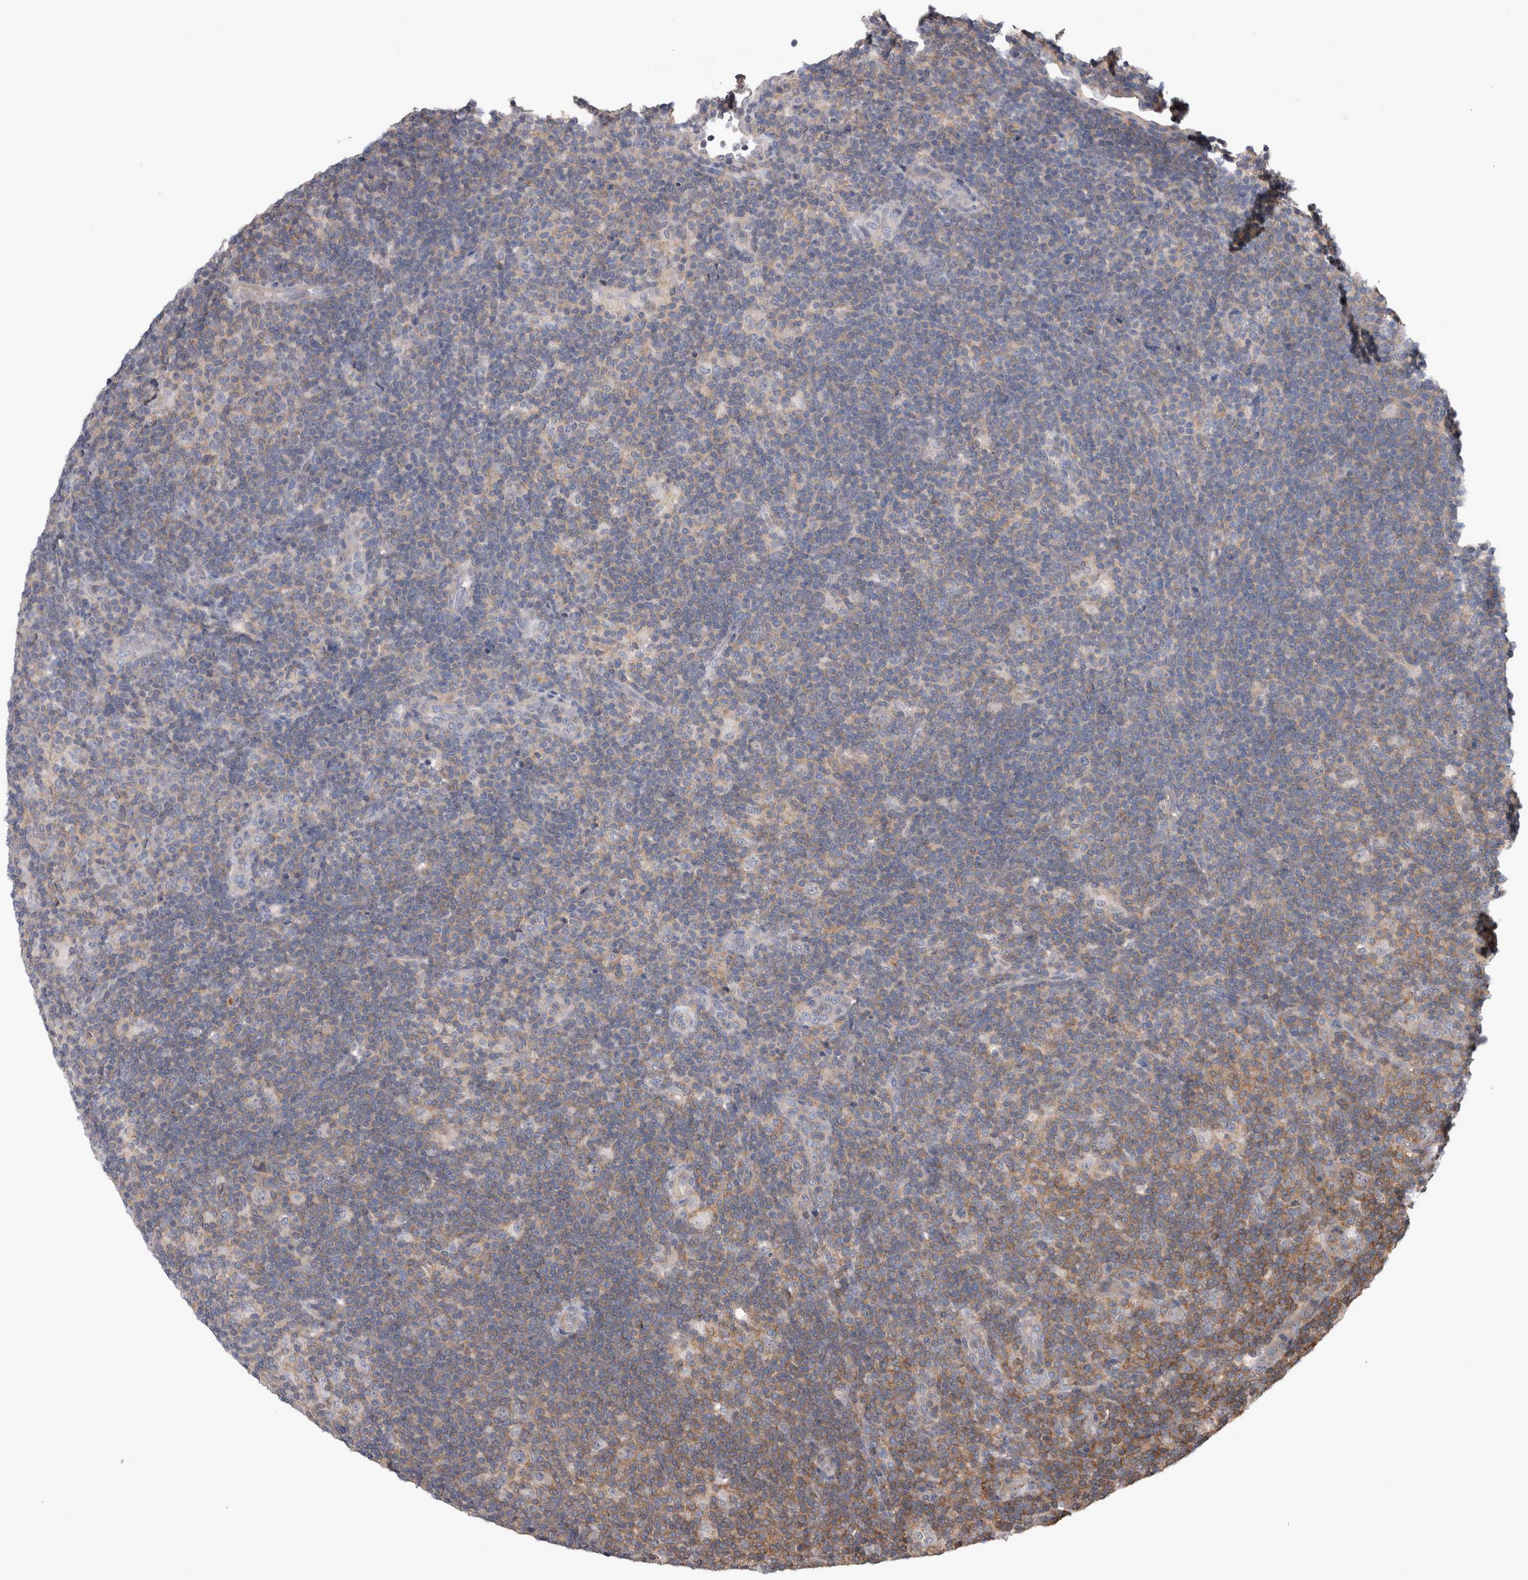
{"staining": {"intensity": "negative", "quantity": "none", "location": "none"}, "tissue": "lymphoma", "cell_type": "Tumor cells", "image_type": "cancer", "snomed": [{"axis": "morphology", "description": "Hodgkin's disease, NOS"}, {"axis": "topography", "description": "Lymph node"}], "caption": "A high-resolution micrograph shows immunohistochemistry staining of lymphoma, which reveals no significant positivity in tumor cells.", "gene": "SPATA48", "patient": {"sex": "female", "age": 57}}